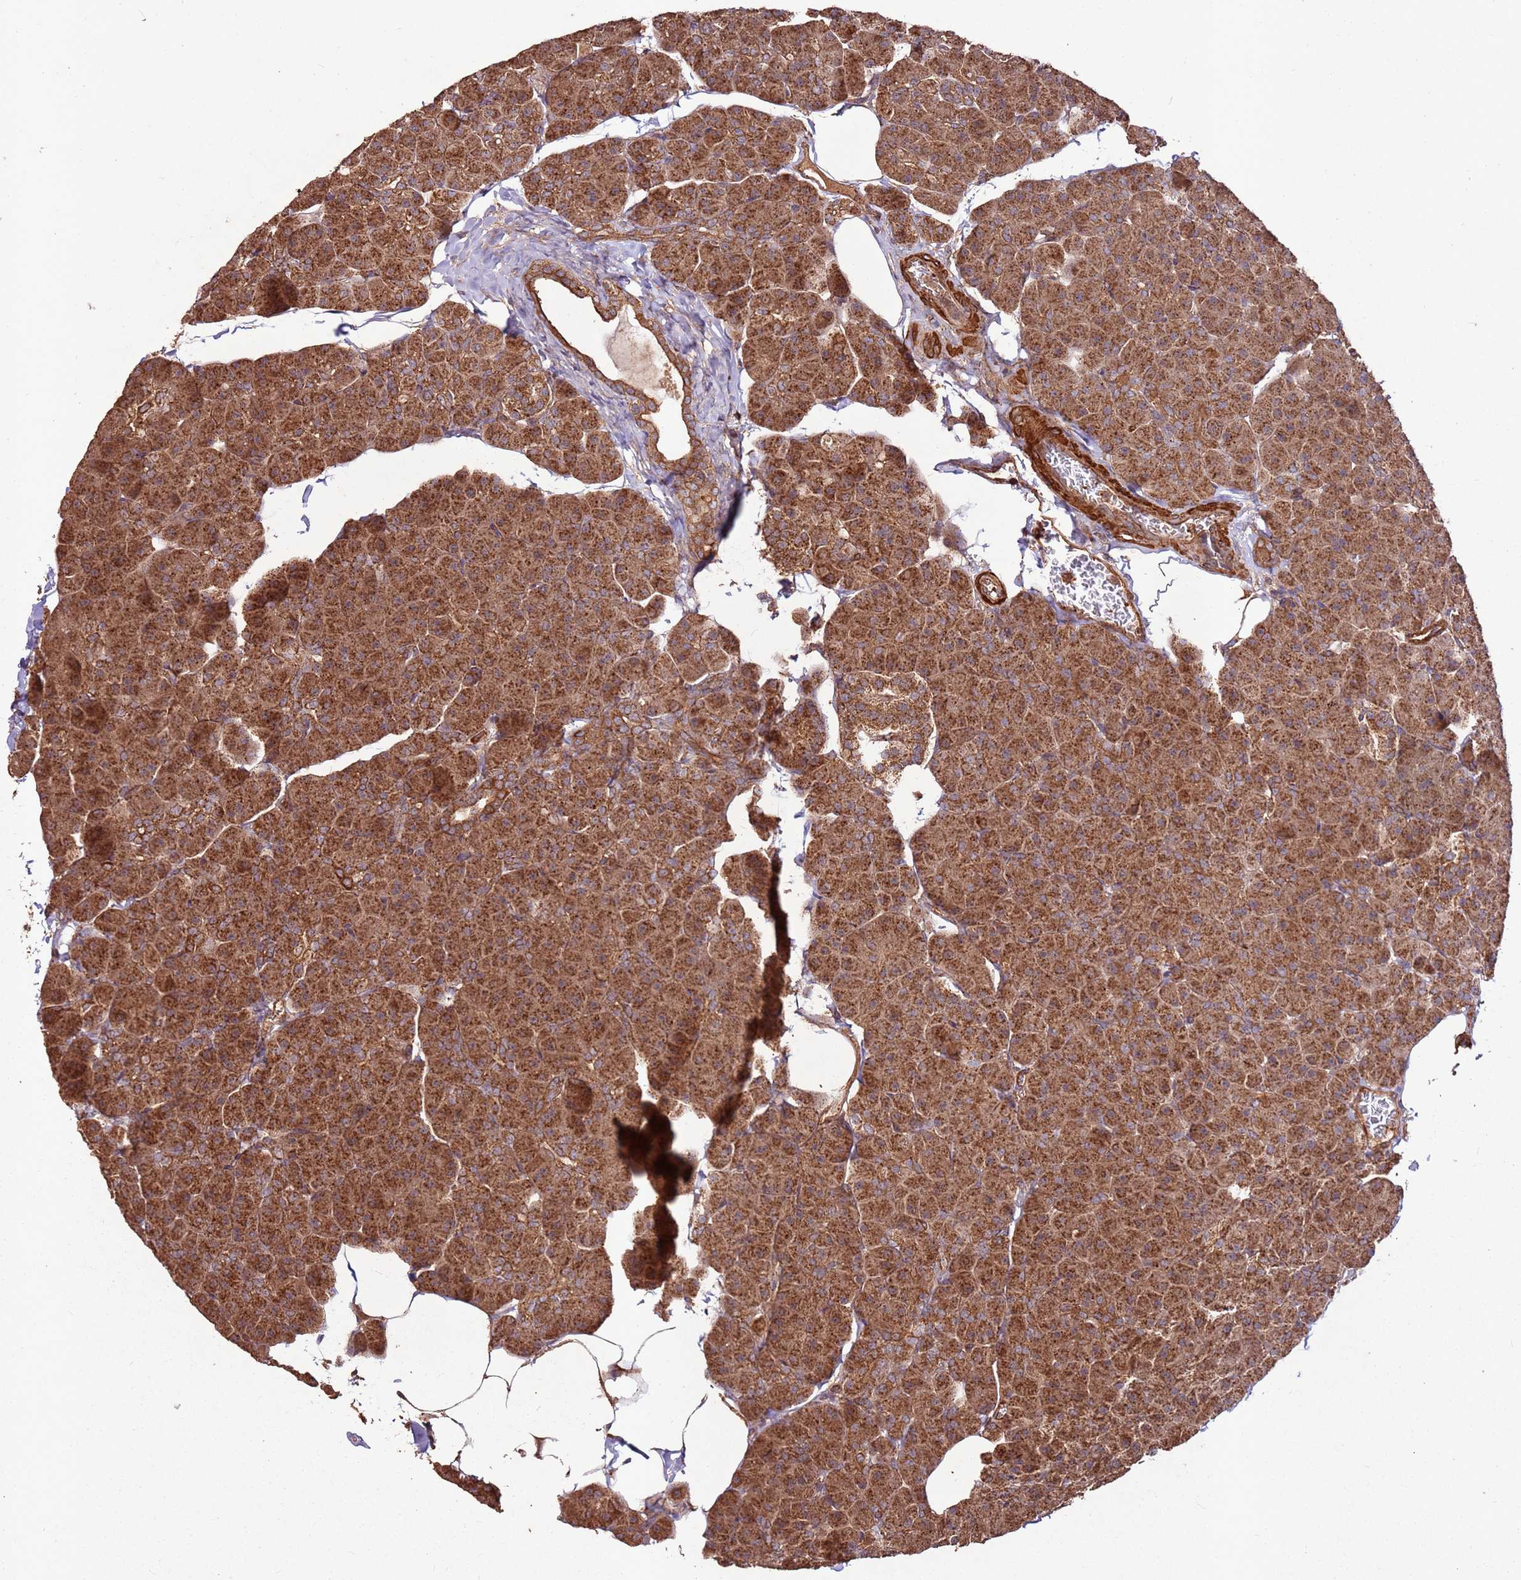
{"staining": {"intensity": "strong", "quantity": ">75%", "location": "cytoplasmic/membranous"}, "tissue": "pancreas", "cell_type": "Exocrine glandular cells", "image_type": "normal", "snomed": [{"axis": "morphology", "description": "Normal tissue, NOS"}, {"axis": "topography", "description": "Pancreas"}], "caption": "DAB immunohistochemical staining of normal pancreas displays strong cytoplasmic/membranous protein positivity in about >75% of exocrine glandular cells. The staining was performed using DAB (3,3'-diaminobenzidine) to visualize the protein expression in brown, while the nuclei were stained in blue with hematoxylin (Magnification: 20x).", "gene": "FAM186A", "patient": {"sex": "male", "age": 35}}